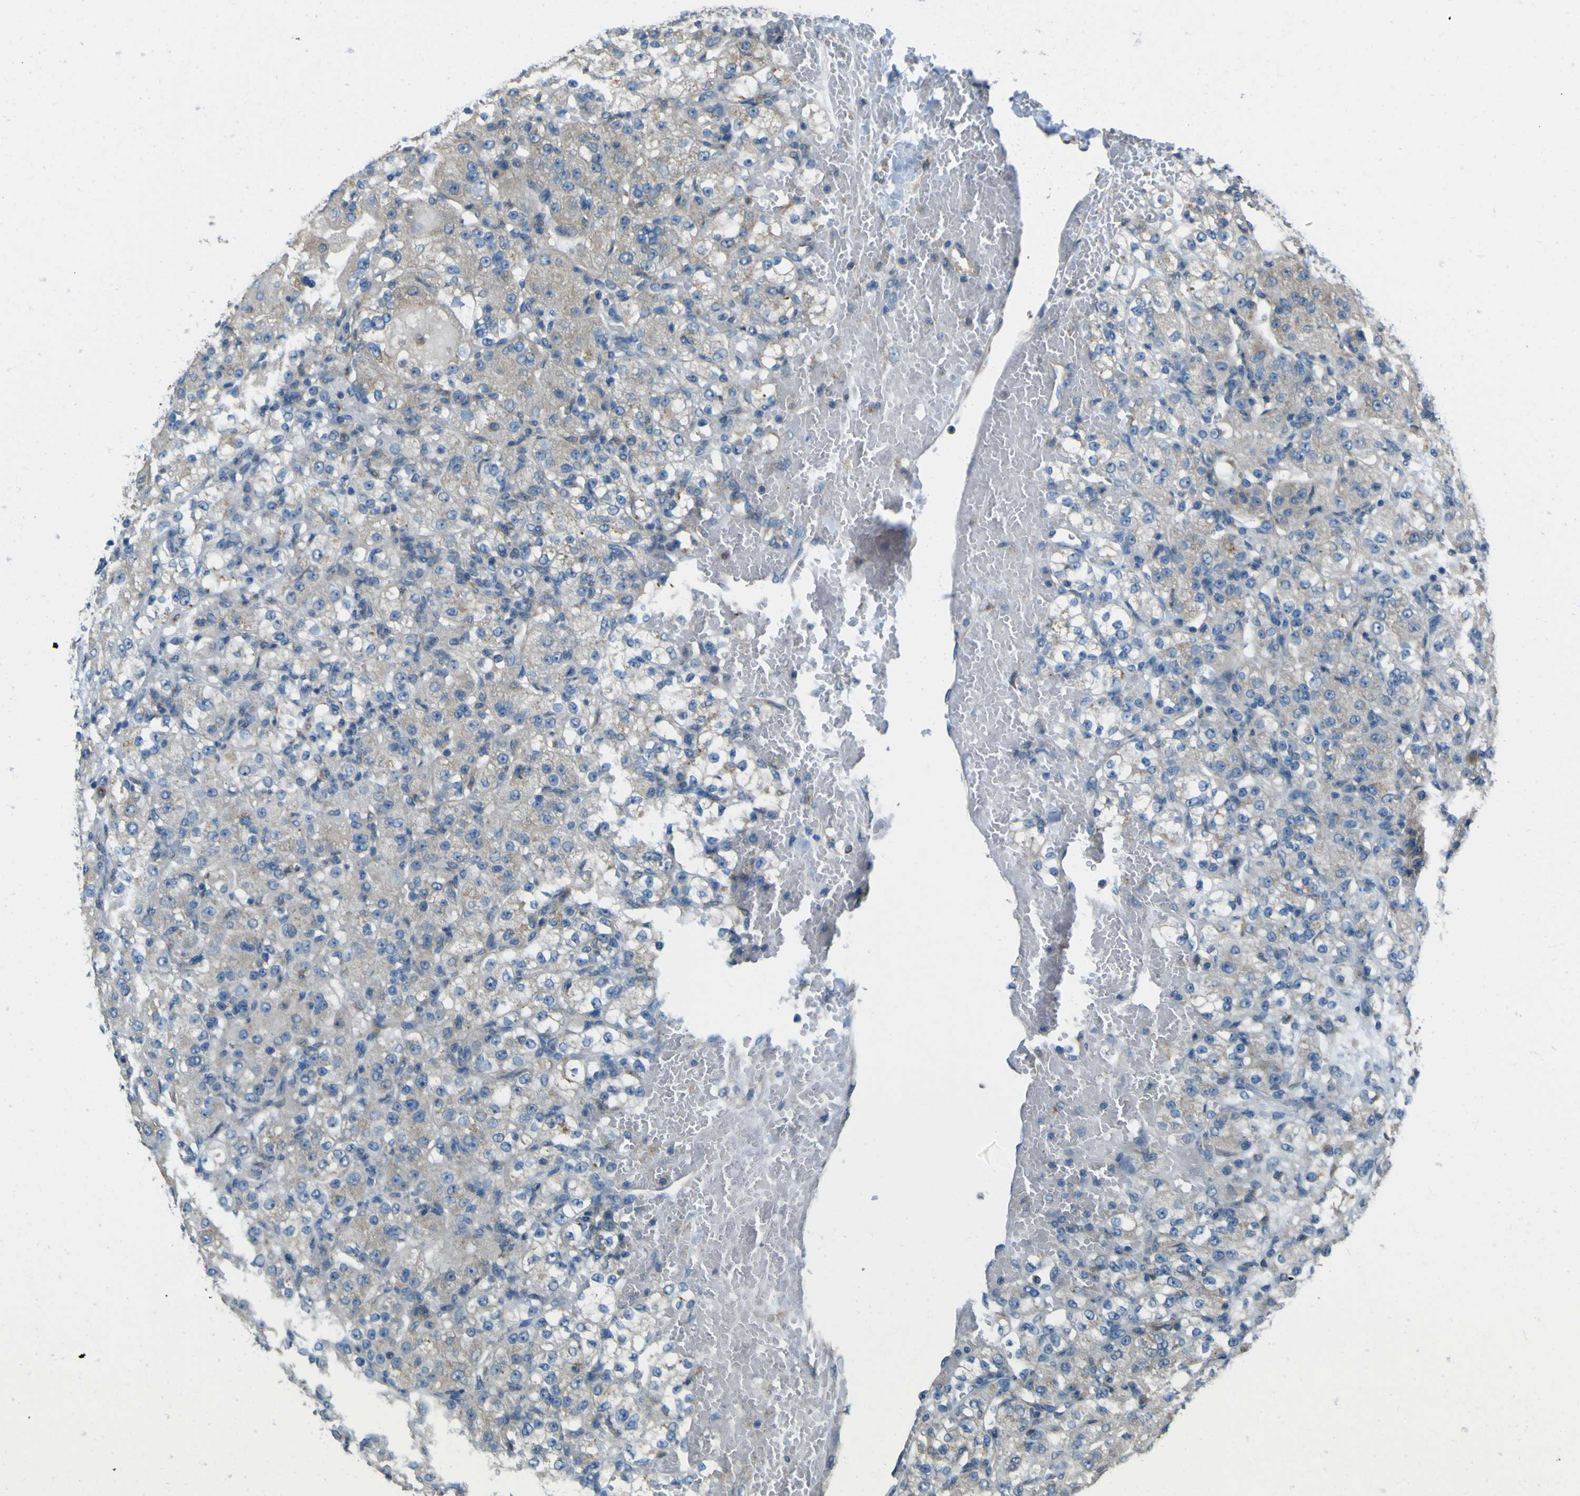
{"staining": {"intensity": "weak", "quantity": "25%-75%", "location": "cytoplasmic/membranous"}, "tissue": "renal cancer", "cell_type": "Tumor cells", "image_type": "cancer", "snomed": [{"axis": "morphology", "description": "Normal tissue, NOS"}, {"axis": "morphology", "description": "Adenocarcinoma, NOS"}, {"axis": "topography", "description": "Kidney"}], "caption": "Immunohistochemistry (DAB (3,3'-diaminobenzidine)) staining of renal cancer (adenocarcinoma) reveals weak cytoplasmic/membranous protein staining in approximately 25%-75% of tumor cells.", "gene": "NAALADL2", "patient": {"sex": "male", "age": 61}}